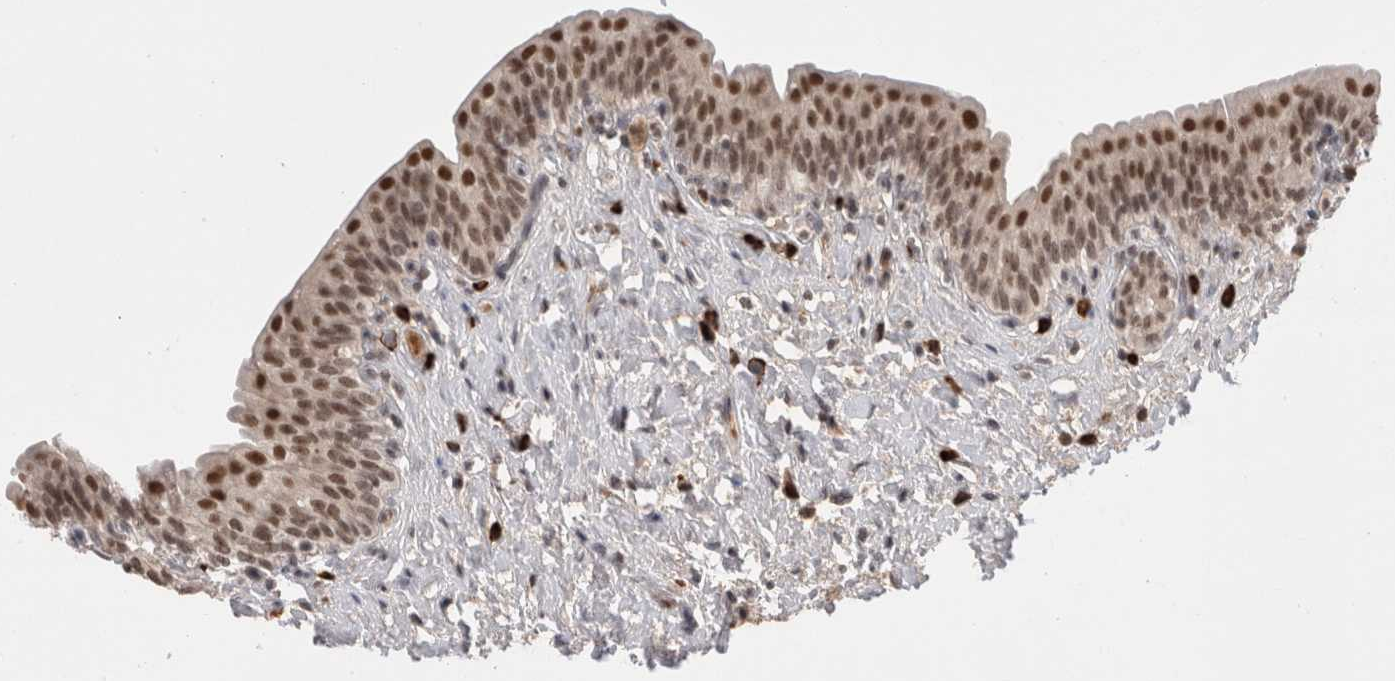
{"staining": {"intensity": "strong", "quantity": "25%-75%", "location": "nuclear"}, "tissue": "urinary bladder", "cell_type": "Urothelial cells", "image_type": "normal", "snomed": [{"axis": "morphology", "description": "Normal tissue, NOS"}, {"axis": "topography", "description": "Urinary bladder"}], "caption": "Urinary bladder stained for a protein exhibits strong nuclear positivity in urothelial cells.", "gene": "ZNF24", "patient": {"sex": "male", "age": 83}}